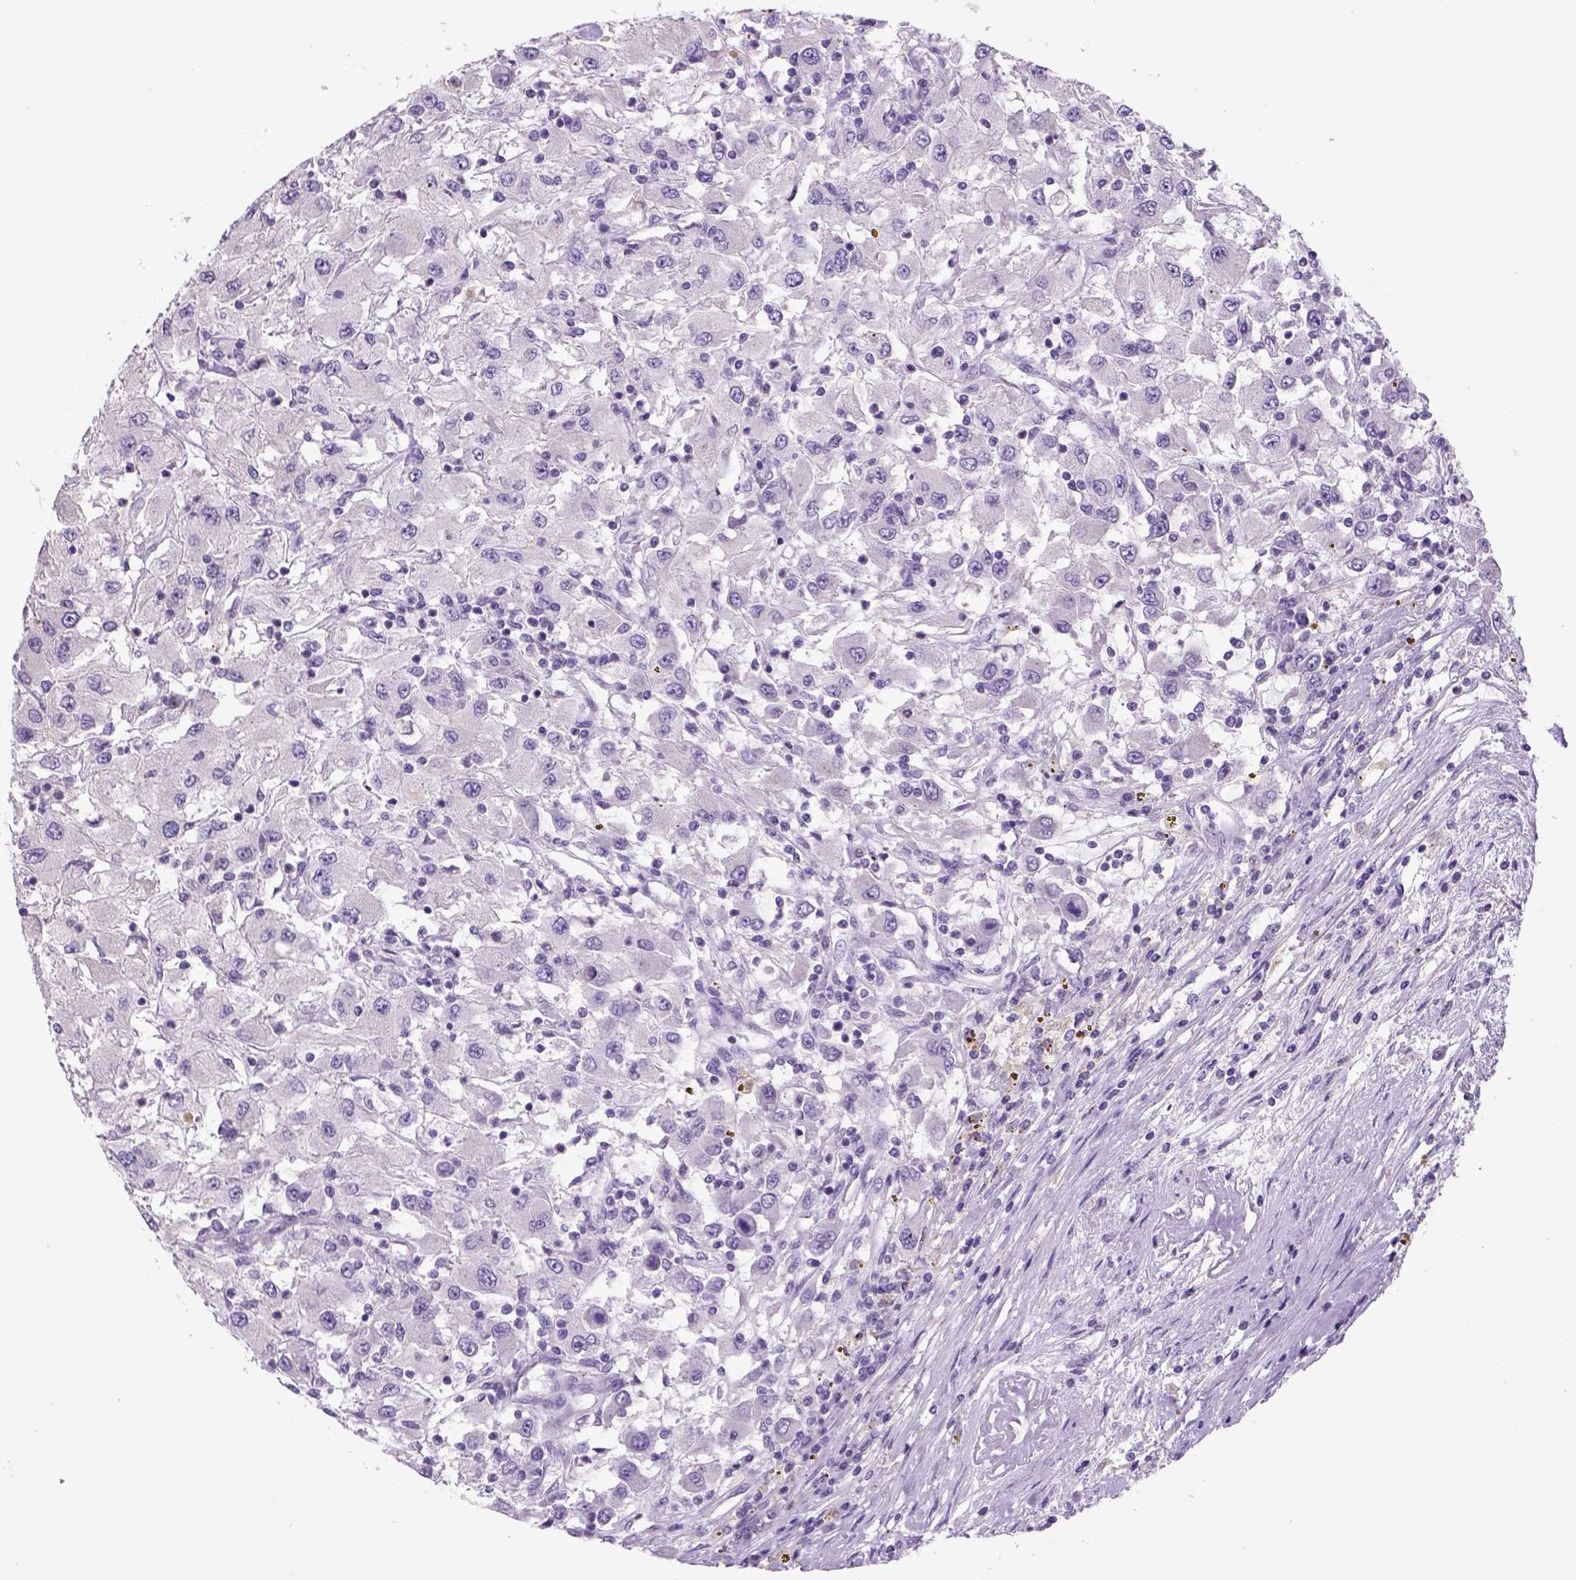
{"staining": {"intensity": "negative", "quantity": "none", "location": "none"}, "tissue": "renal cancer", "cell_type": "Tumor cells", "image_type": "cancer", "snomed": [{"axis": "morphology", "description": "Adenocarcinoma, NOS"}, {"axis": "topography", "description": "Kidney"}], "caption": "Tumor cells show no significant protein expression in renal cancer (adenocarcinoma).", "gene": "DBH", "patient": {"sex": "female", "age": 67}}